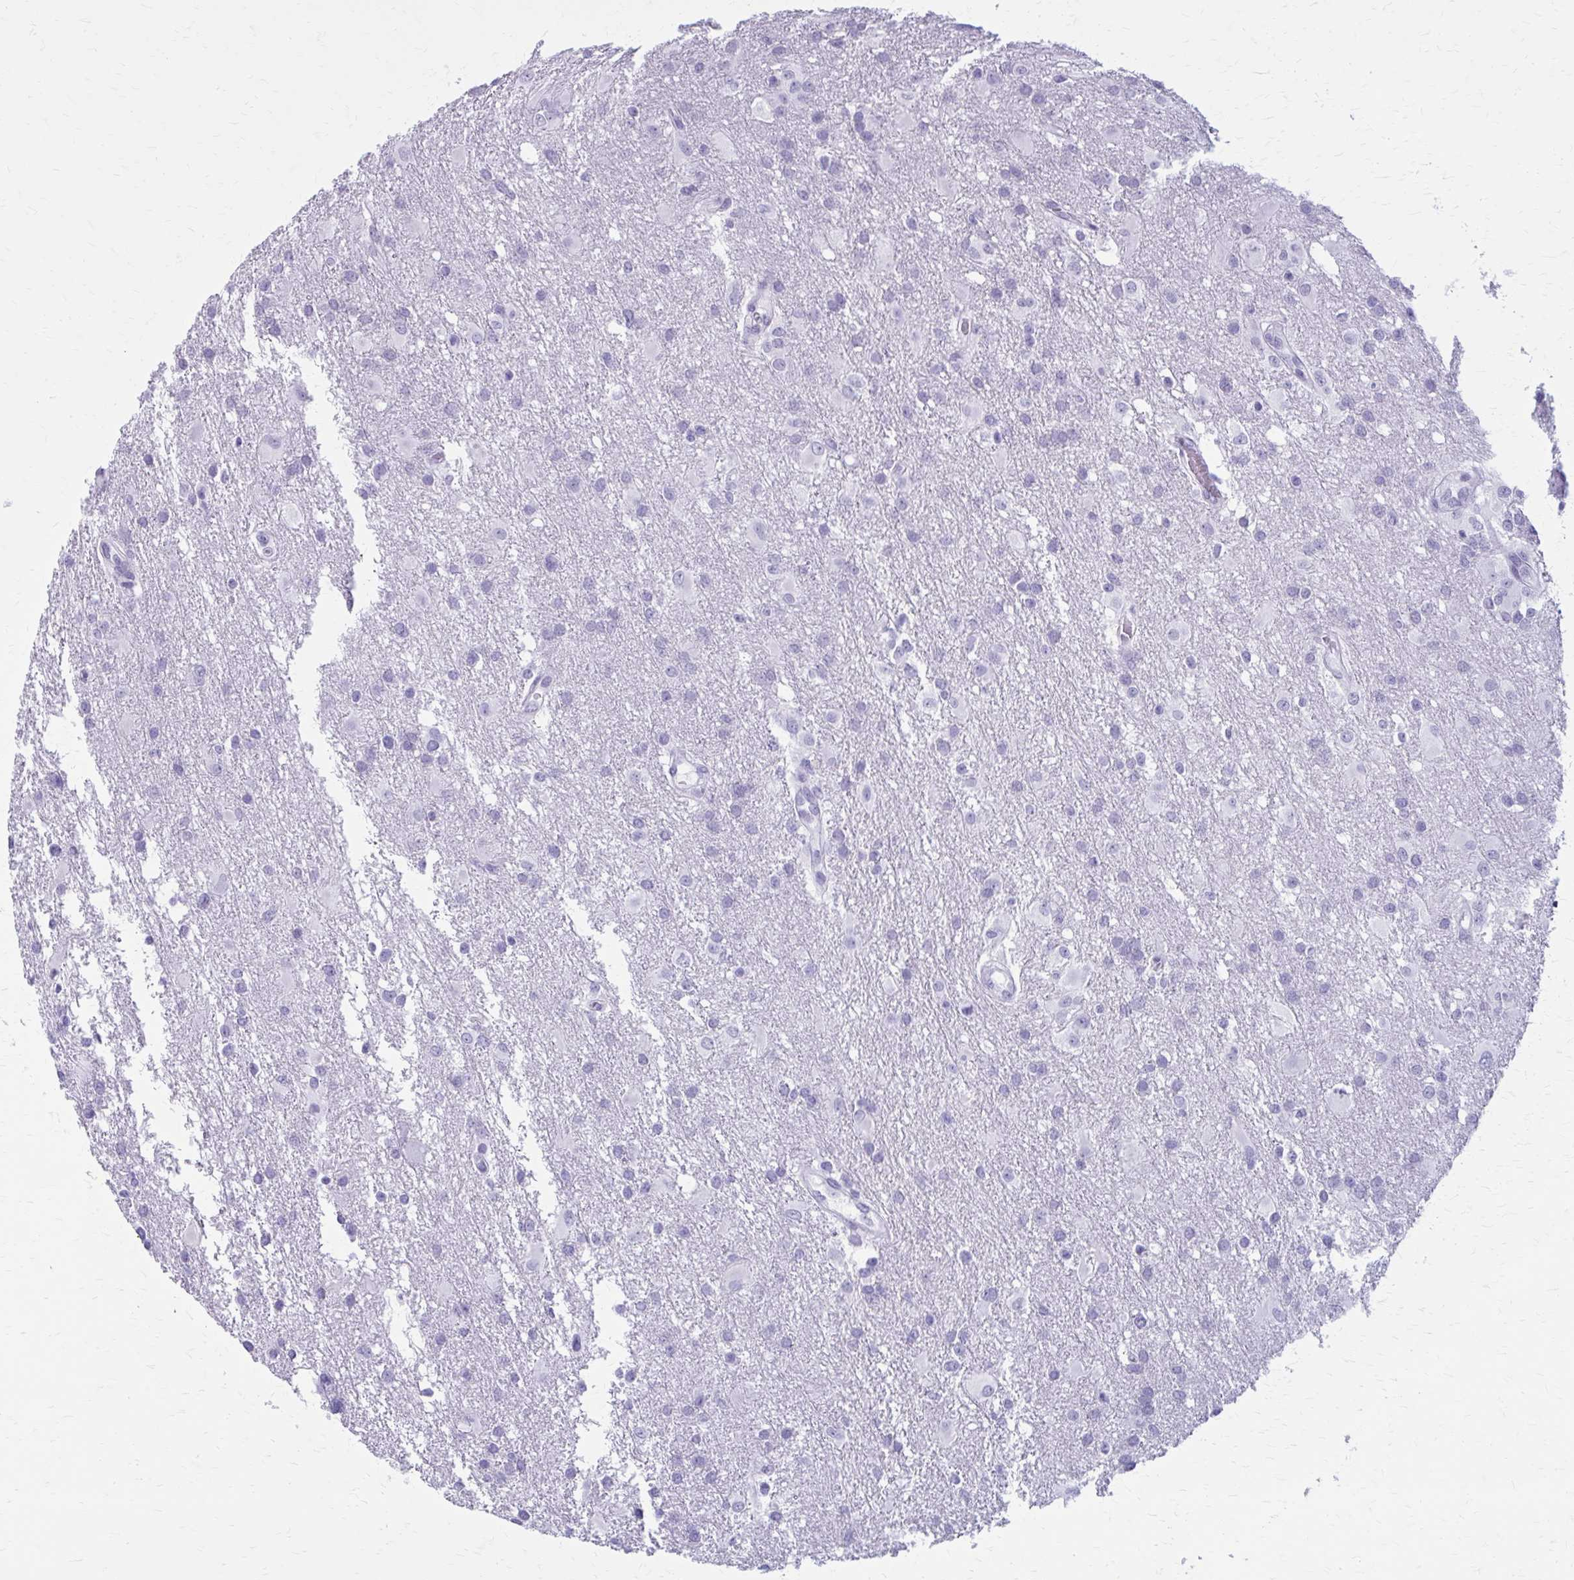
{"staining": {"intensity": "negative", "quantity": "none", "location": "none"}, "tissue": "glioma", "cell_type": "Tumor cells", "image_type": "cancer", "snomed": [{"axis": "morphology", "description": "Glioma, malignant, High grade"}, {"axis": "topography", "description": "Brain"}], "caption": "There is no significant staining in tumor cells of malignant glioma (high-grade).", "gene": "ZDHHC7", "patient": {"sex": "male", "age": 53}}